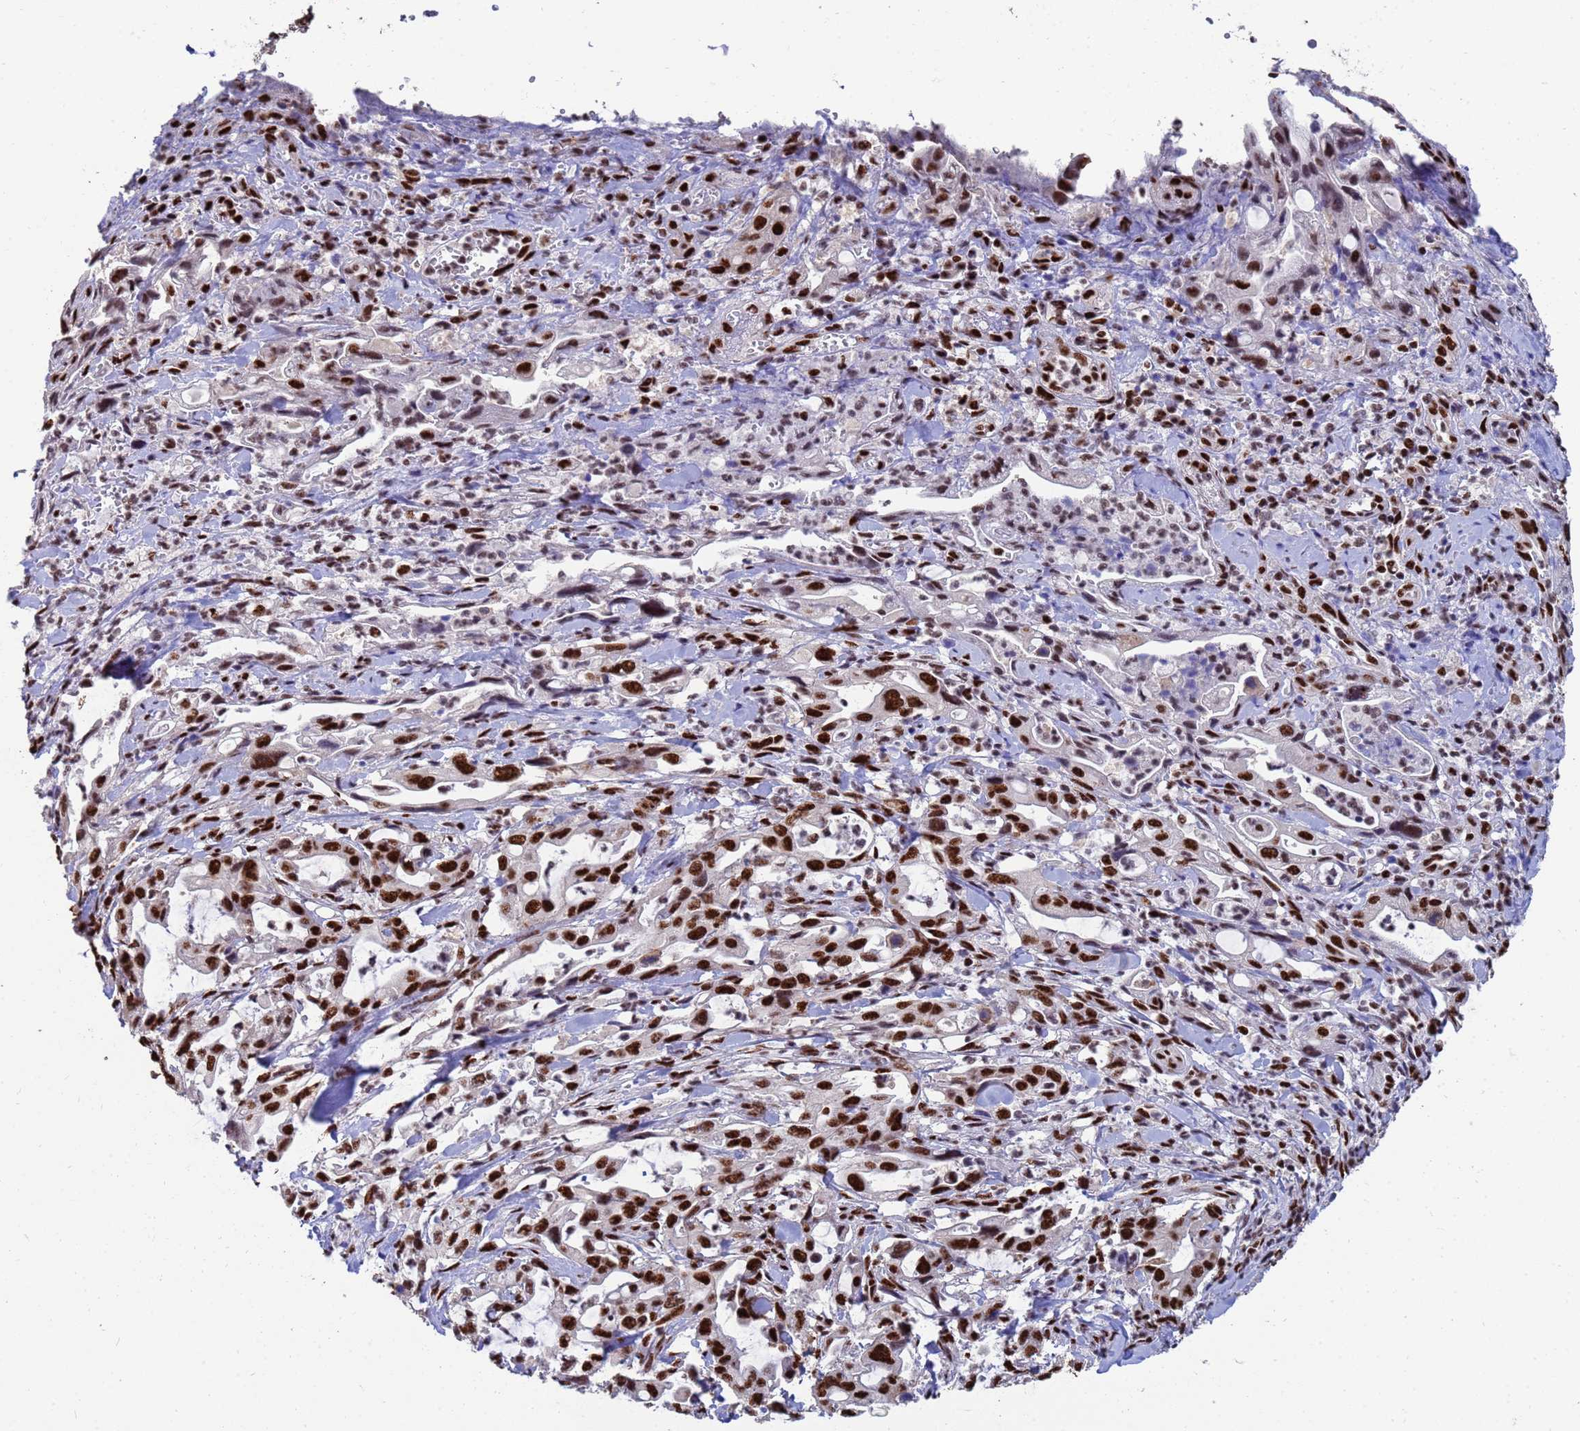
{"staining": {"intensity": "strong", "quantity": ">75%", "location": "nuclear"}, "tissue": "pancreatic cancer", "cell_type": "Tumor cells", "image_type": "cancer", "snomed": [{"axis": "morphology", "description": "Adenocarcinoma, NOS"}, {"axis": "topography", "description": "Pancreas"}], "caption": "A brown stain labels strong nuclear staining of a protein in pancreatic cancer tumor cells.", "gene": "SF3B2", "patient": {"sex": "female", "age": 61}}